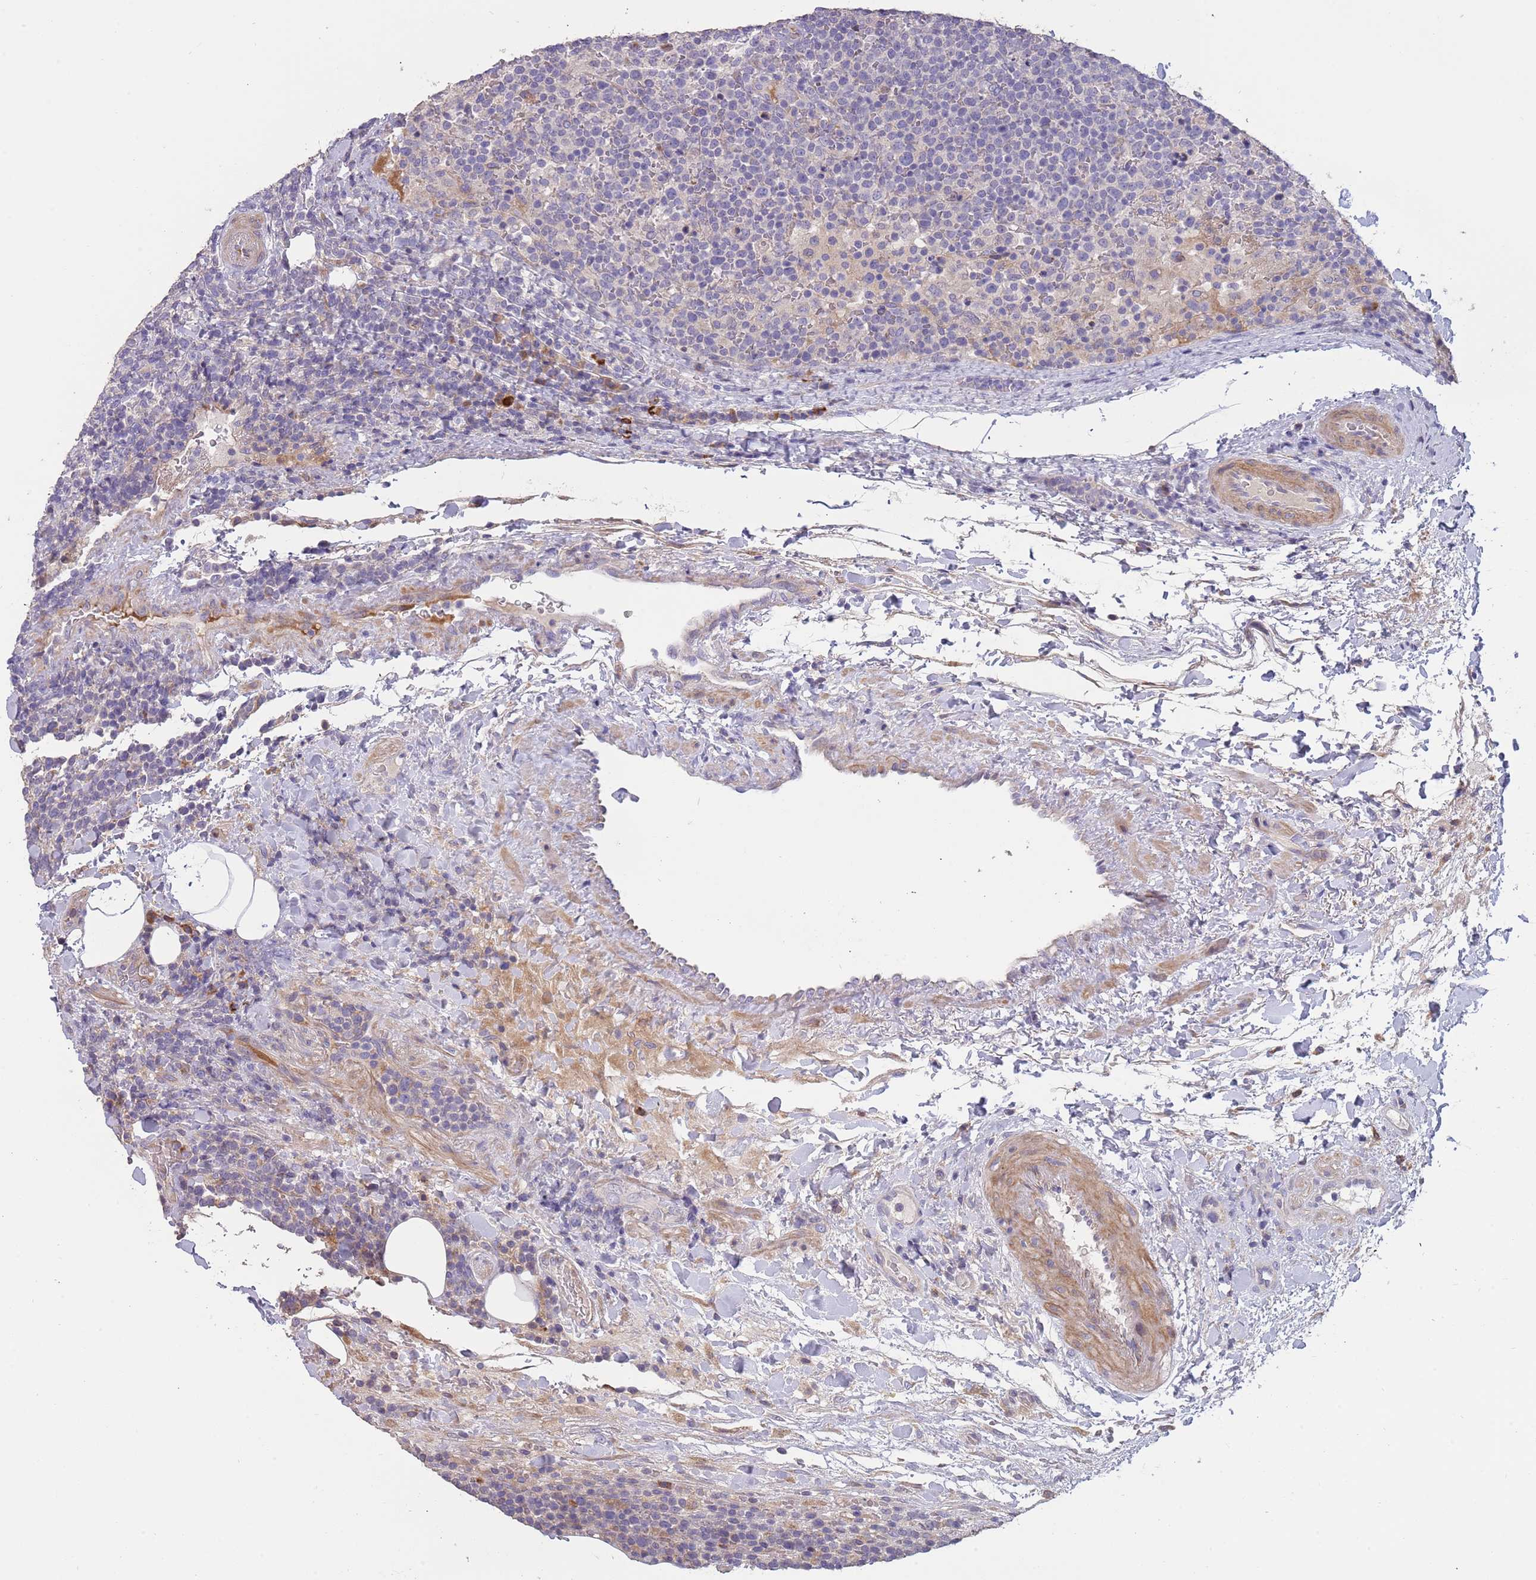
{"staining": {"intensity": "negative", "quantity": "none", "location": "none"}, "tissue": "lymphoma", "cell_type": "Tumor cells", "image_type": "cancer", "snomed": [{"axis": "morphology", "description": "Malignant lymphoma, non-Hodgkin's type, High grade"}, {"axis": "topography", "description": "Lymph node"}], "caption": "Tumor cells are negative for protein expression in human malignant lymphoma, non-Hodgkin's type (high-grade).", "gene": "SUSD1", "patient": {"sex": "male", "age": 61}}